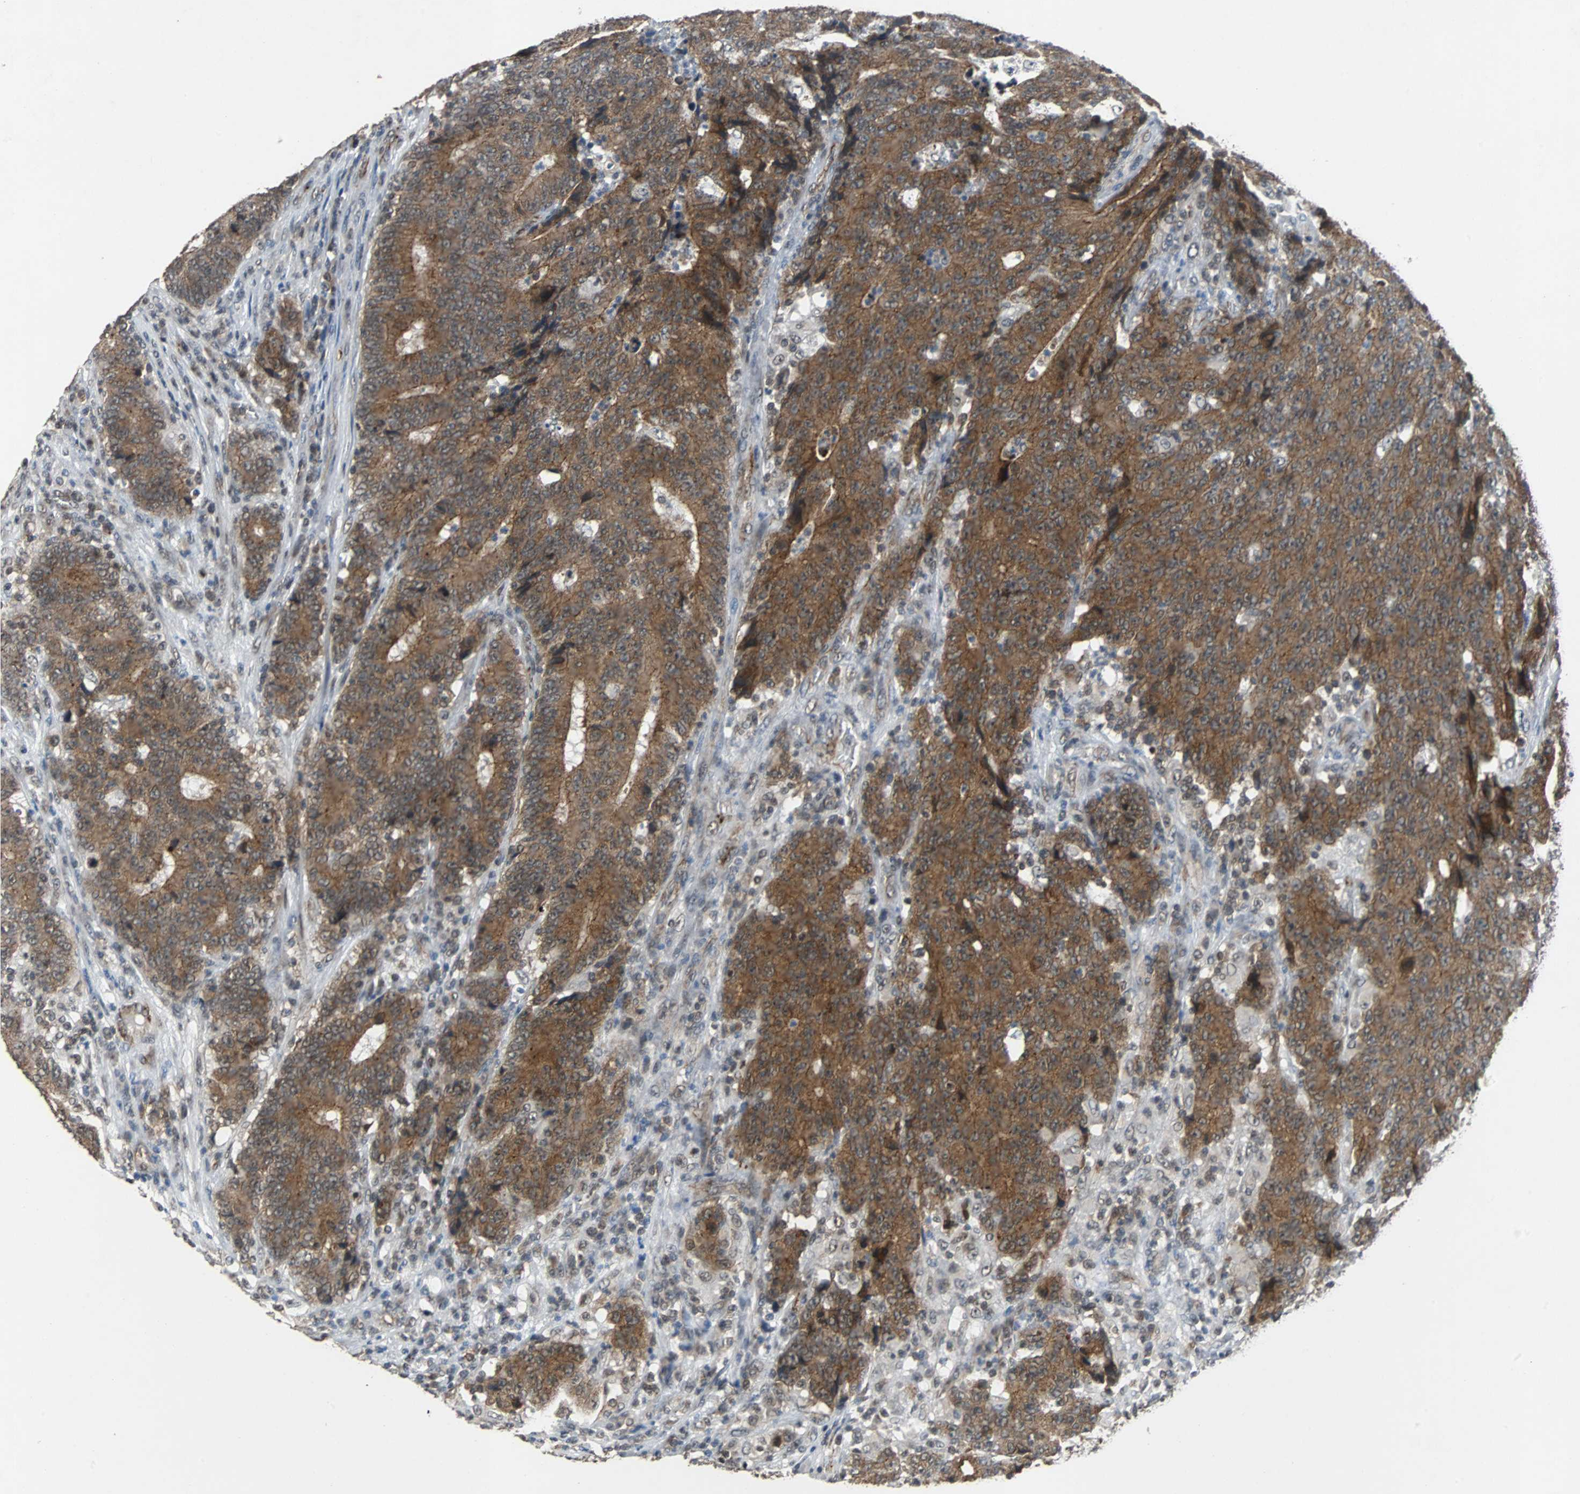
{"staining": {"intensity": "strong", "quantity": ">75%", "location": "cytoplasmic/membranous"}, "tissue": "colorectal cancer", "cell_type": "Tumor cells", "image_type": "cancer", "snomed": [{"axis": "morphology", "description": "Normal tissue, NOS"}, {"axis": "morphology", "description": "Adenocarcinoma, NOS"}, {"axis": "topography", "description": "Colon"}], "caption": "Immunohistochemical staining of colorectal cancer demonstrates high levels of strong cytoplasmic/membranous protein positivity in approximately >75% of tumor cells. (DAB (3,3'-diaminobenzidine) IHC, brown staining for protein, blue staining for nuclei).", "gene": "LSR", "patient": {"sex": "female", "age": 75}}